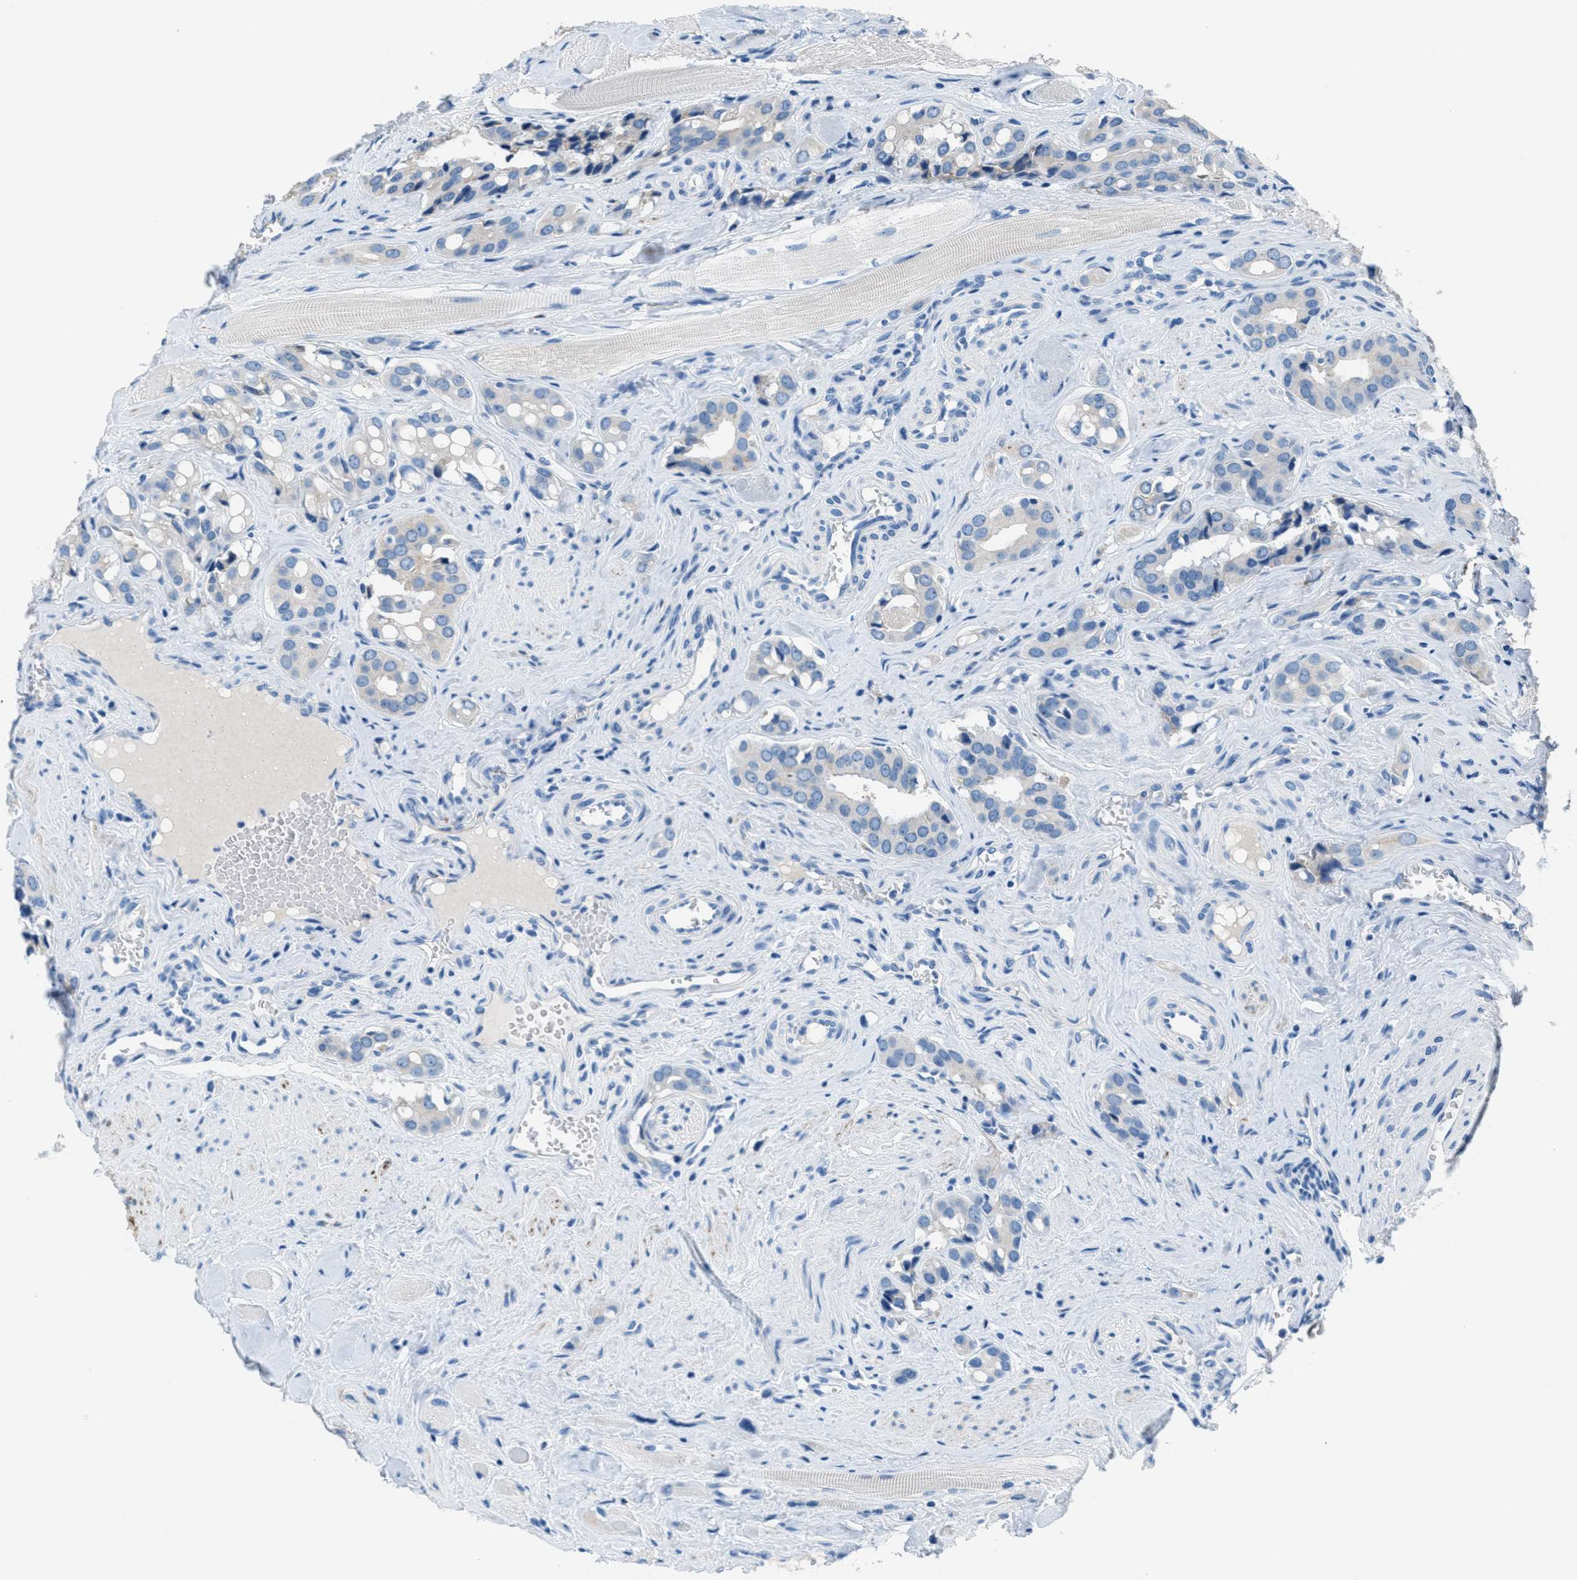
{"staining": {"intensity": "negative", "quantity": "none", "location": "none"}, "tissue": "prostate cancer", "cell_type": "Tumor cells", "image_type": "cancer", "snomed": [{"axis": "morphology", "description": "Adenocarcinoma, High grade"}, {"axis": "topography", "description": "Prostate"}], "caption": "DAB (3,3'-diaminobenzidine) immunohistochemical staining of human high-grade adenocarcinoma (prostate) exhibits no significant expression in tumor cells.", "gene": "MGARP", "patient": {"sex": "male", "age": 52}}